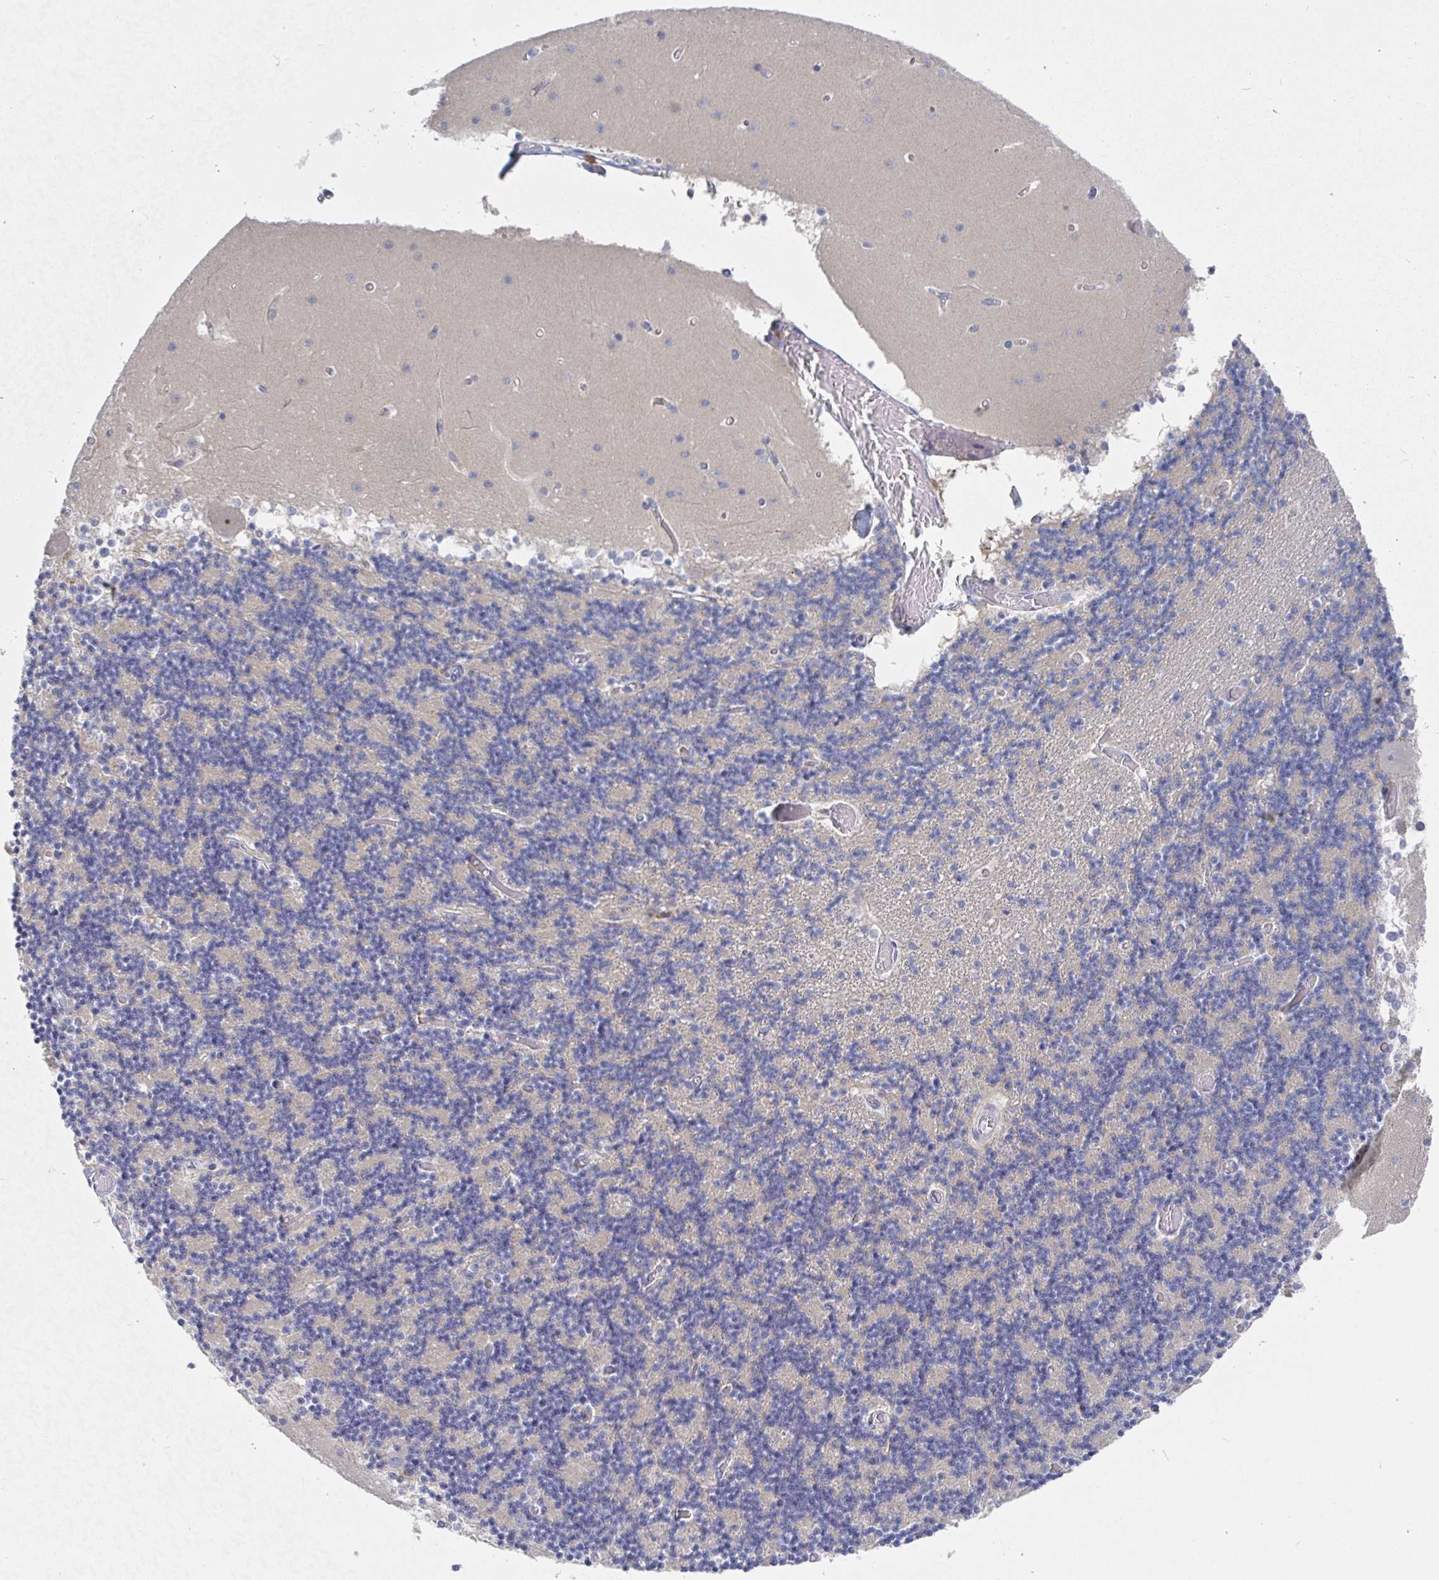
{"staining": {"intensity": "negative", "quantity": "none", "location": "none"}, "tissue": "cerebellum", "cell_type": "Cells in granular layer", "image_type": "normal", "snomed": [{"axis": "morphology", "description": "Normal tissue, NOS"}, {"axis": "topography", "description": "Cerebellum"}], "caption": "This micrograph is of unremarkable cerebellum stained with IHC to label a protein in brown with the nuclei are counter-stained blue. There is no expression in cells in granular layer.", "gene": "GPR148", "patient": {"sex": "female", "age": 28}}